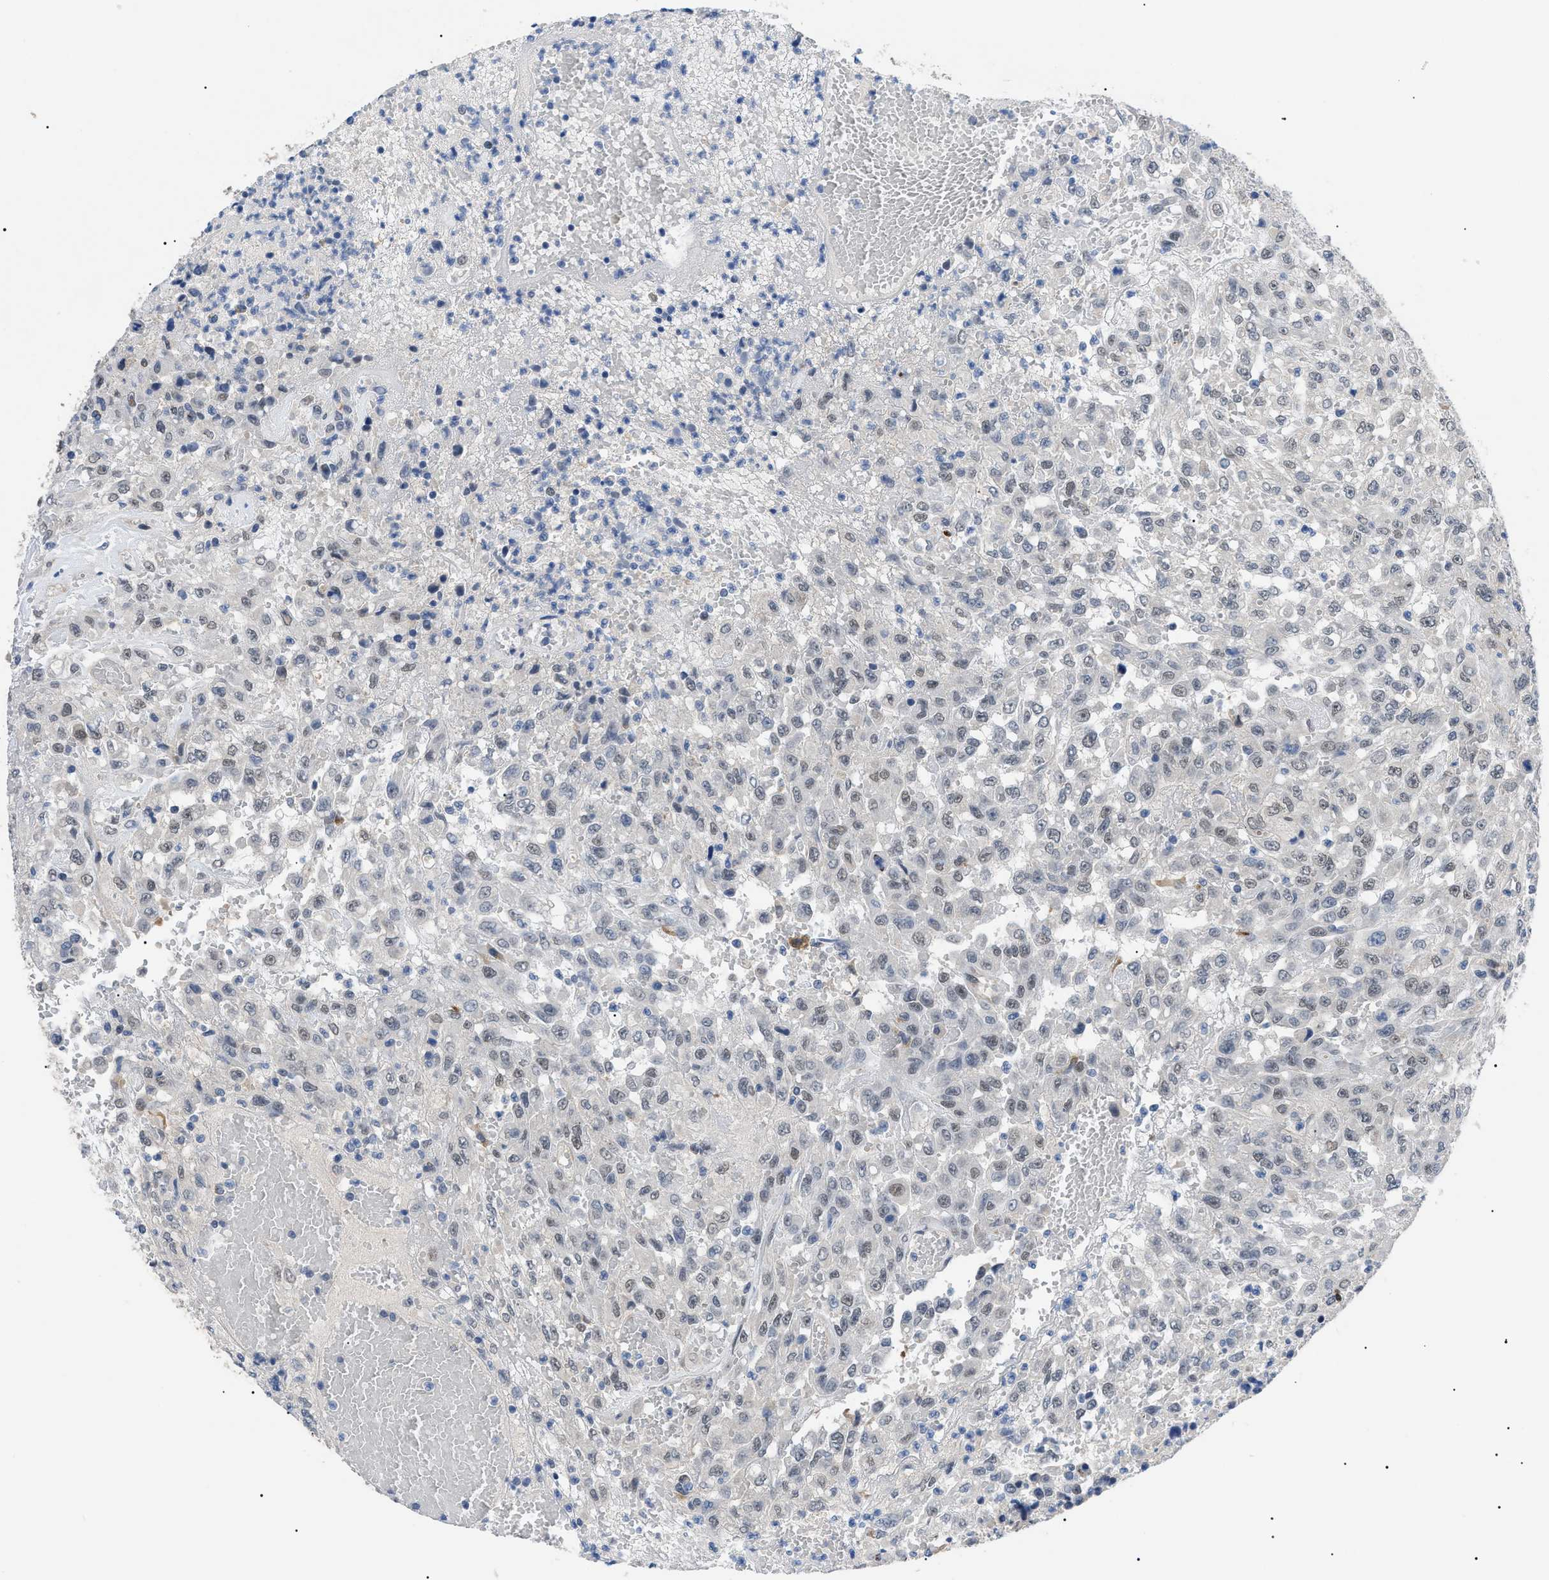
{"staining": {"intensity": "weak", "quantity": ">75%", "location": "nuclear"}, "tissue": "urothelial cancer", "cell_type": "Tumor cells", "image_type": "cancer", "snomed": [{"axis": "morphology", "description": "Urothelial carcinoma, High grade"}, {"axis": "topography", "description": "Urinary bladder"}], "caption": "There is low levels of weak nuclear staining in tumor cells of urothelial carcinoma (high-grade), as demonstrated by immunohistochemical staining (brown color).", "gene": "CRCP", "patient": {"sex": "male", "age": 46}}